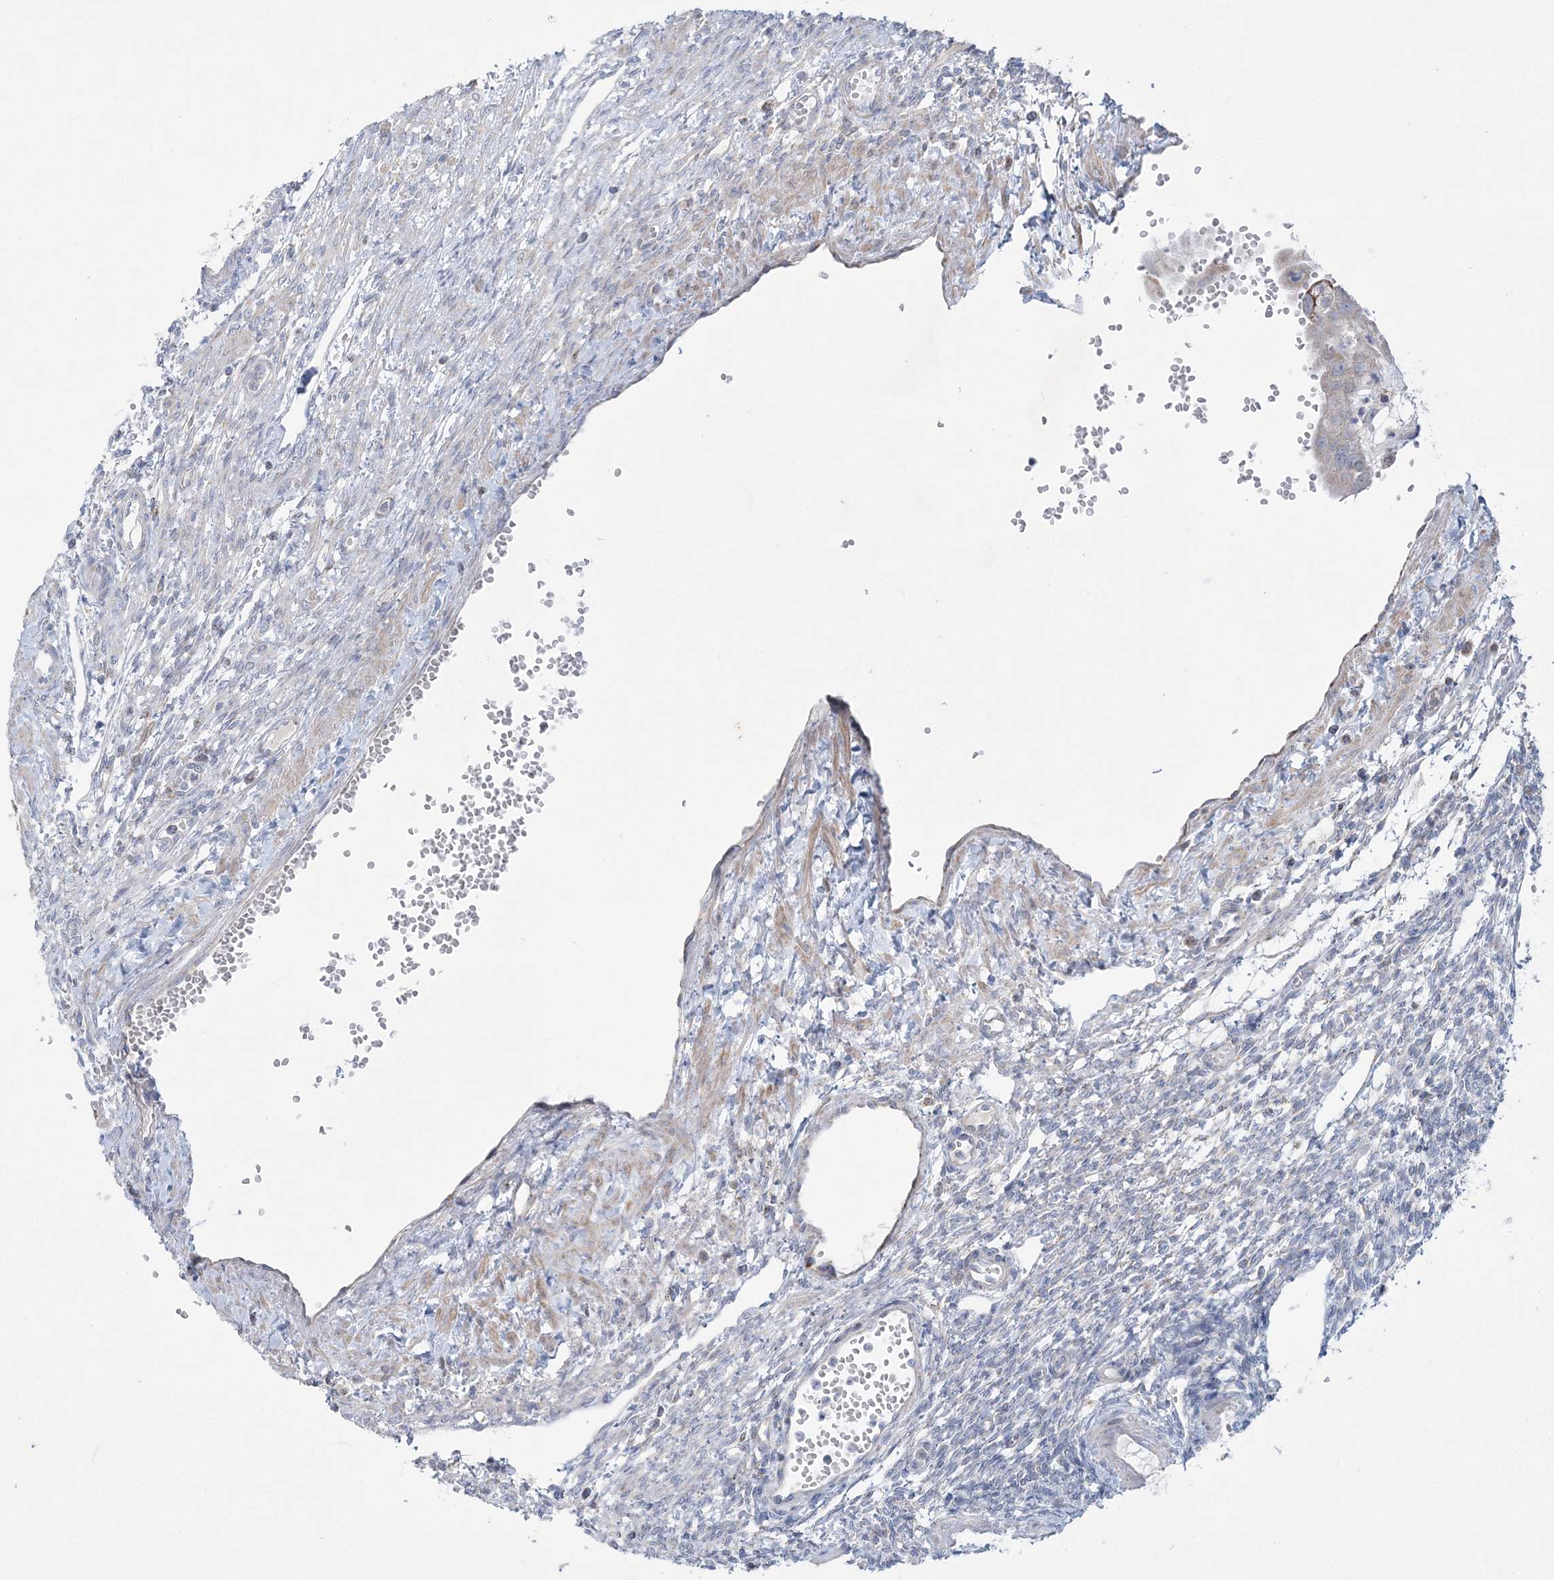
{"staining": {"intensity": "negative", "quantity": "none", "location": "none"}, "tissue": "ovary", "cell_type": "Ovarian stroma cells", "image_type": "normal", "snomed": [{"axis": "morphology", "description": "Normal tissue, NOS"}, {"axis": "morphology", "description": "Cyst, NOS"}, {"axis": "topography", "description": "Ovary"}], "caption": "Protein analysis of unremarkable ovary demonstrates no significant expression in ovarian stroma cells.", "gene": "TBC1D7", "patient": {"sex": "female", "age": 33}}